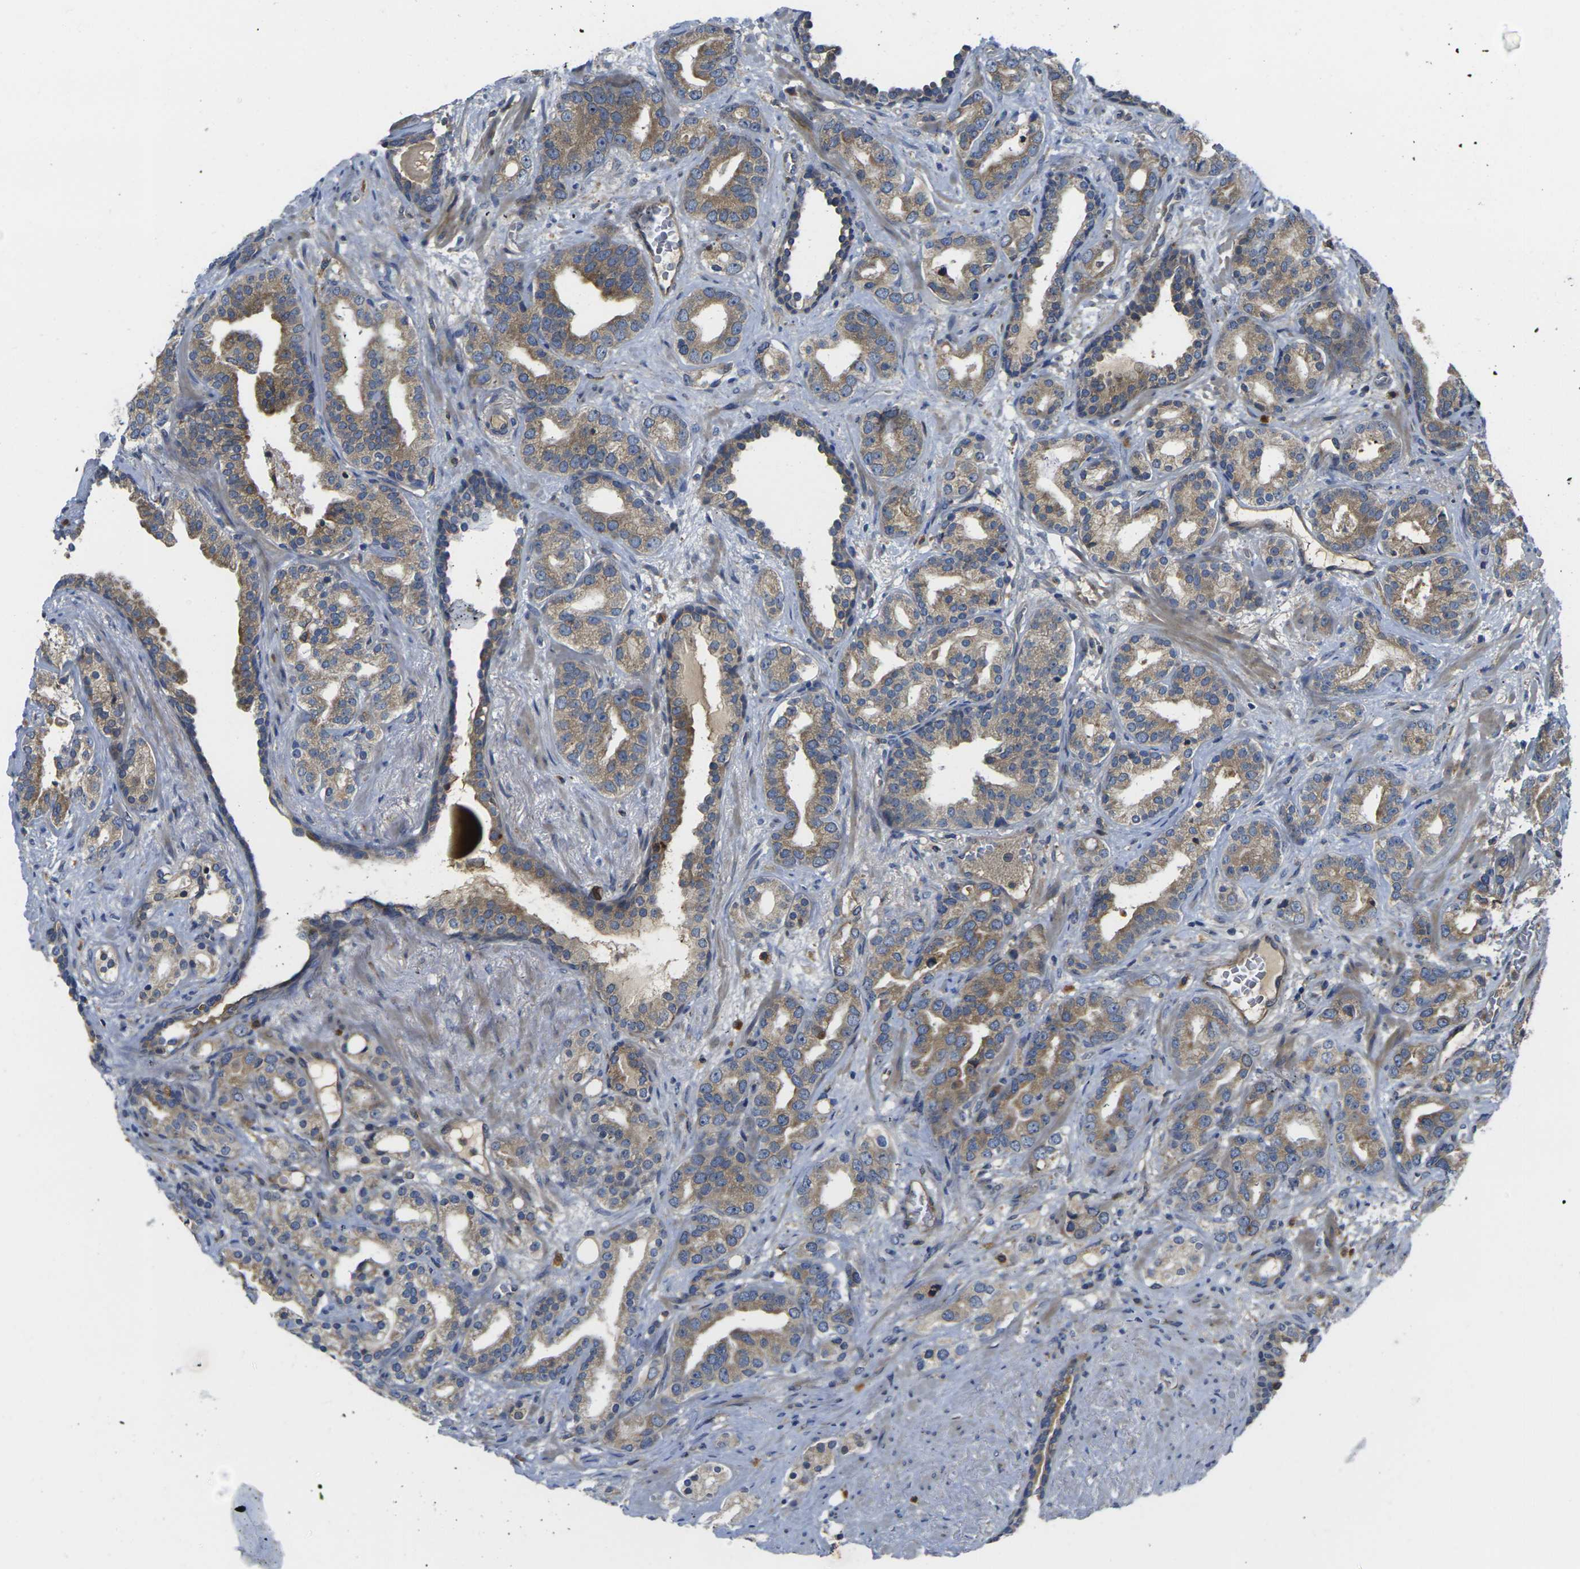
{"staining": {"intensity": "moderate", "quantity": ">75%", "location": "cytoplasmic/membranous"}, "tissue": "prostate cancer", "cell_type": "Tumor cells", "image_type": "cancer", "snomed": [{"axis": "morphology", "description": "Adenocarcinoma, Low grade"}, {"axis": "topography", "description": "Prostate"}], "caption": "Human prostate low-grade adenocarcinoma stained with a protein marker demonstrates moderate staining in tumor cells.", "gene": "FZD1", "patient": {"sex": "male", "age": 63}}